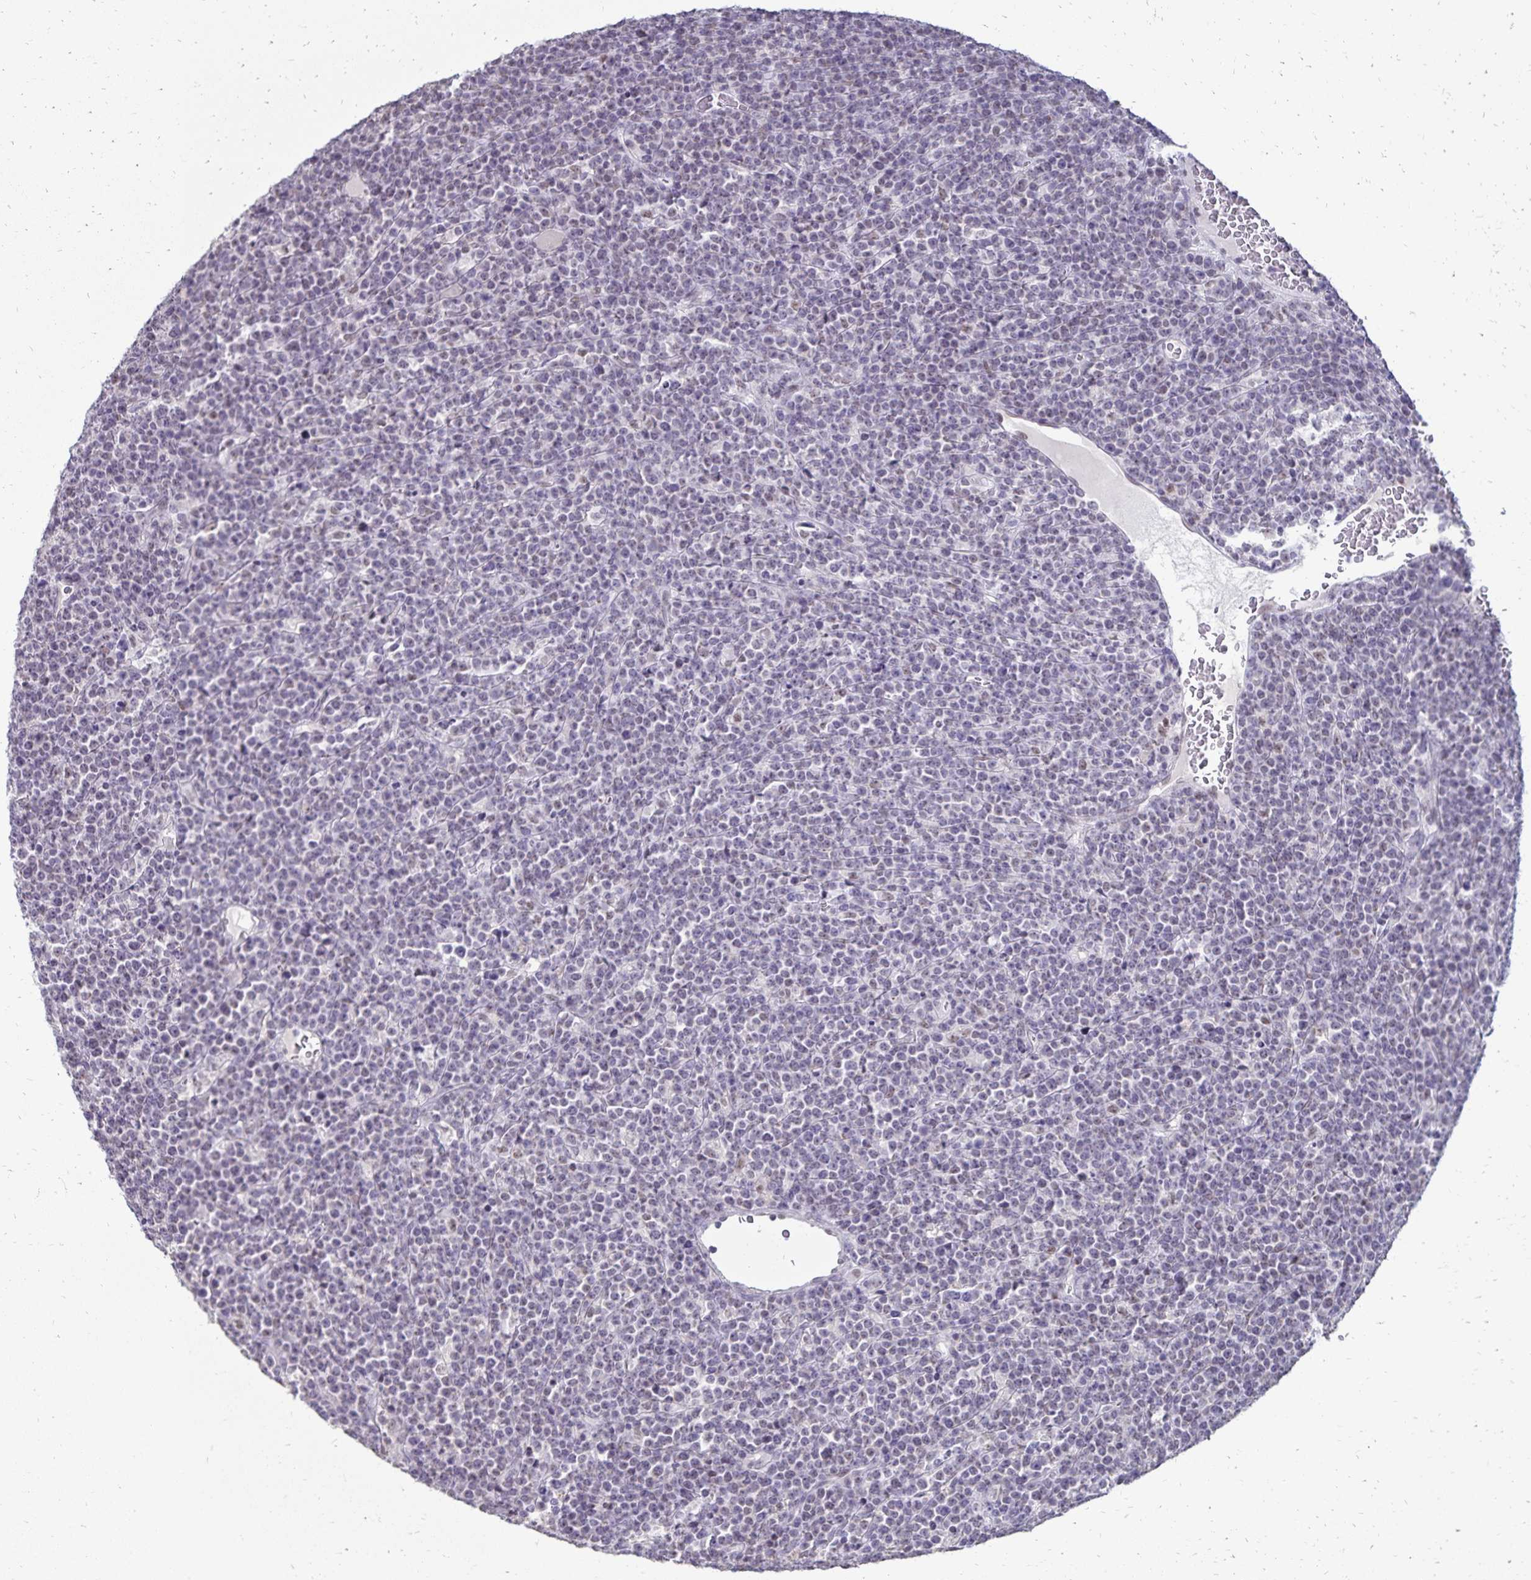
{"staining": {"intensity": "negative", "quantity": "none", "location": "none"}, "tissue": "lymphoma", "cell_type": "Tumor cells", "image_type": "cancer", "snomed": [{"axis": "morphology", "description": "Malignant lymphoma, non-Hodgkin's type, High grade"}, {"axis": "topography", "description": "Ovary"}], "caption": "An IHC micrograph of malignant lymphoma, non-Hodgkin's type (high-grade) is shown. There is no staining in tumor cells of malignant lymphoma, non-Hodgkin's type (high-grade).", "gene": "POLB", "patient": {"sex": "female", "age": 56}}